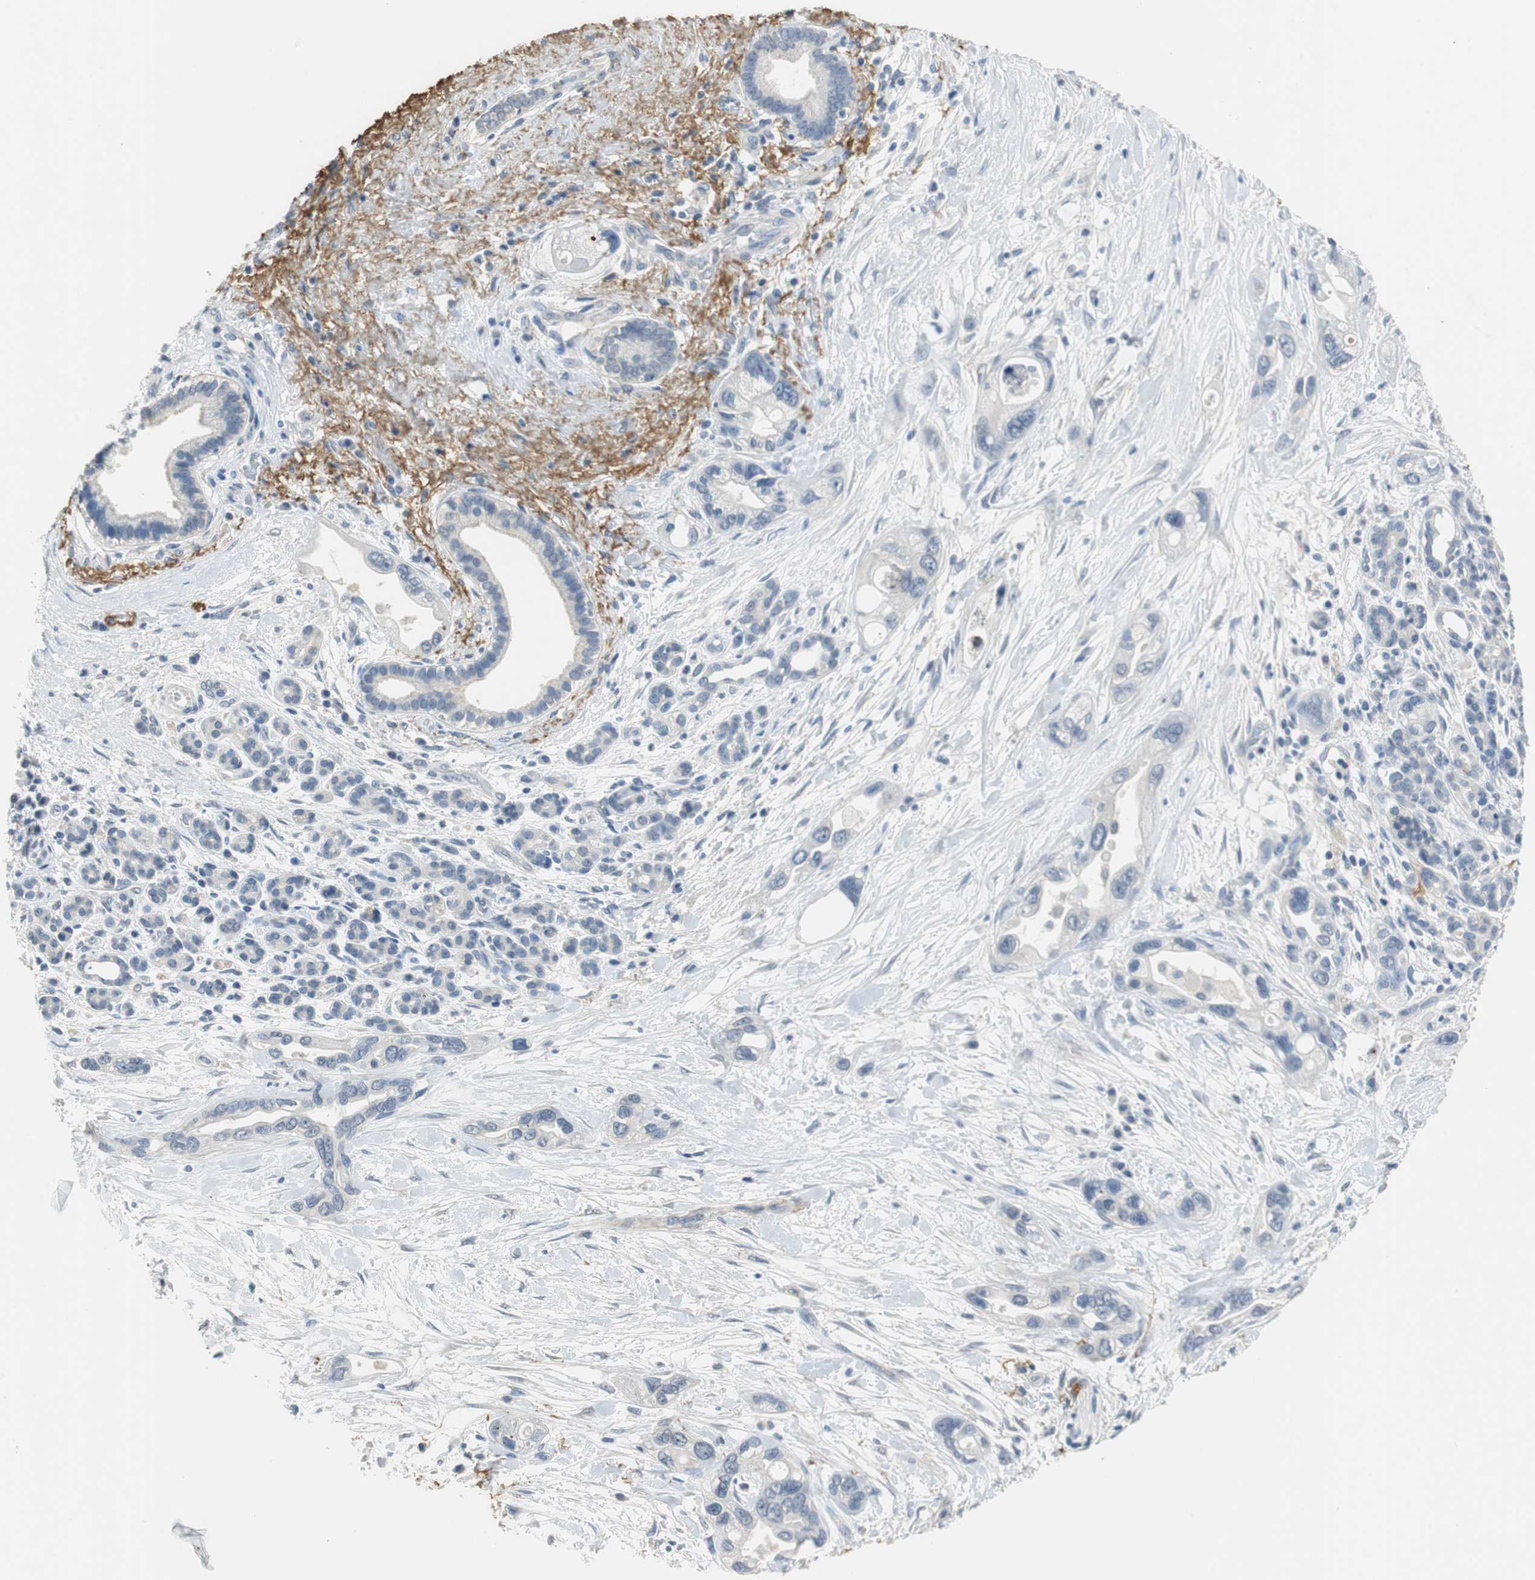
{"staining": {"intensity": "negative", "quantity": "none", "location": "none"}, "tissue": "pancreatic cancer", "cell_type": "Tumor cells", "image_type": "cancer", "snomed": [{"axis": "morphology", "description": "Adenocarcinoma, NOS"}, {"axis": "topography", "description": "Pancreas"}], "caption": "Protein analysis of pancreatic cancer reveals no significant positivity in tumor cells.", "gene": "MUC7", "patient": {"sex": "female", "age": 77}}